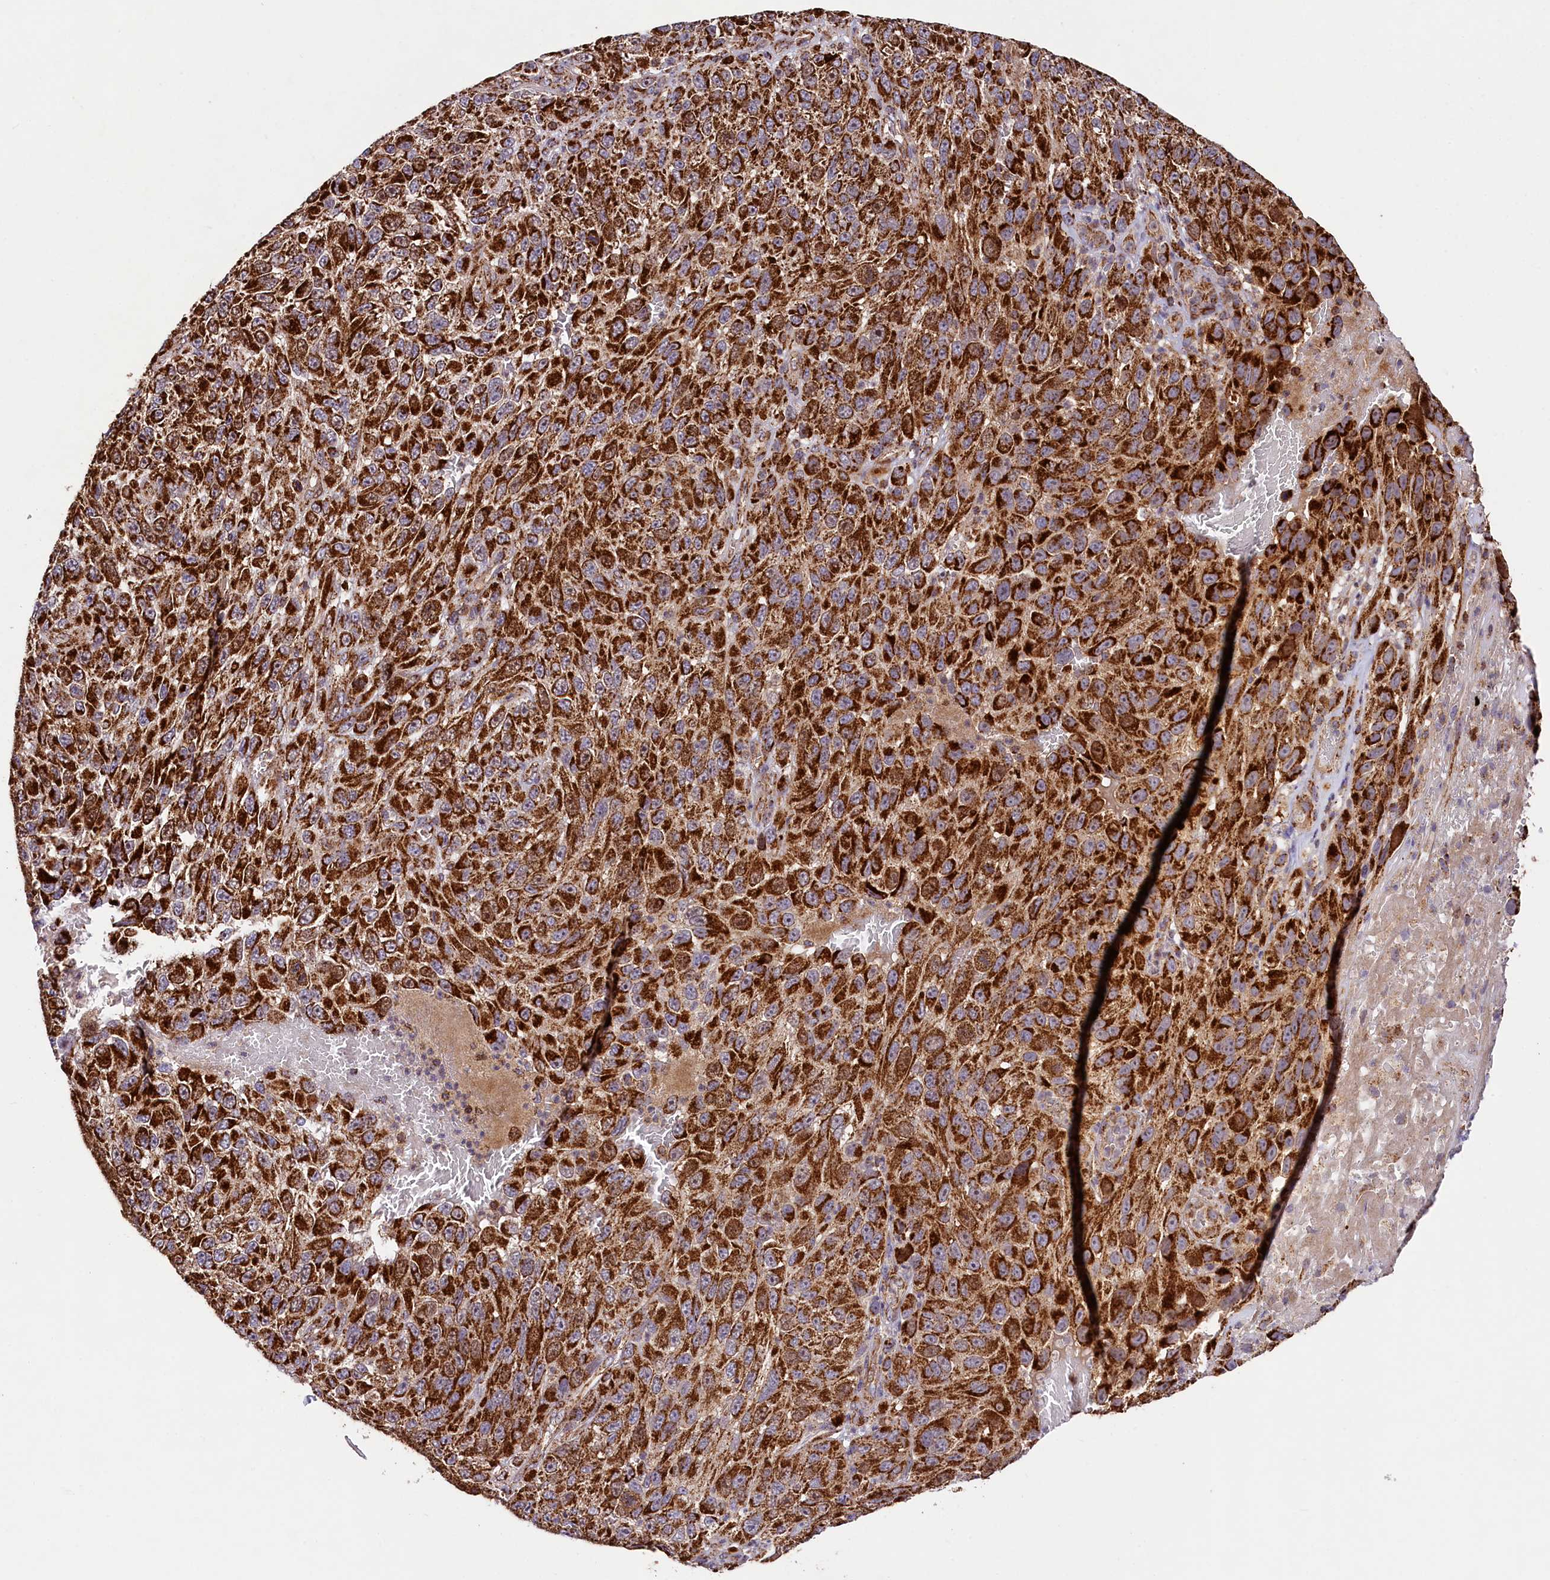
{"staining": {"intensity": "strong", "quantity": ">75%", "location": "cytoplasmic/membranous"}, "tissue": "melanoma", "cell_type": "Tumor cells", "image_type": "cancer", "snomed": [{"axis": "morphology", "description": "Normal tissue, NOS"}, {"axis": "morphology", "description": "Malignant melanoma, NOS"}, {"axis": "topography", "description": "Skin"}], "caption": "IHC micrograph of malignant melanoma stained for a protein (brown), which exhibits high levels of strong cytoplasmic/membranous staining in about >75% of tumor cells.", "gene": "CLYBL", "patient": {"sex": "female", "age": 96}}